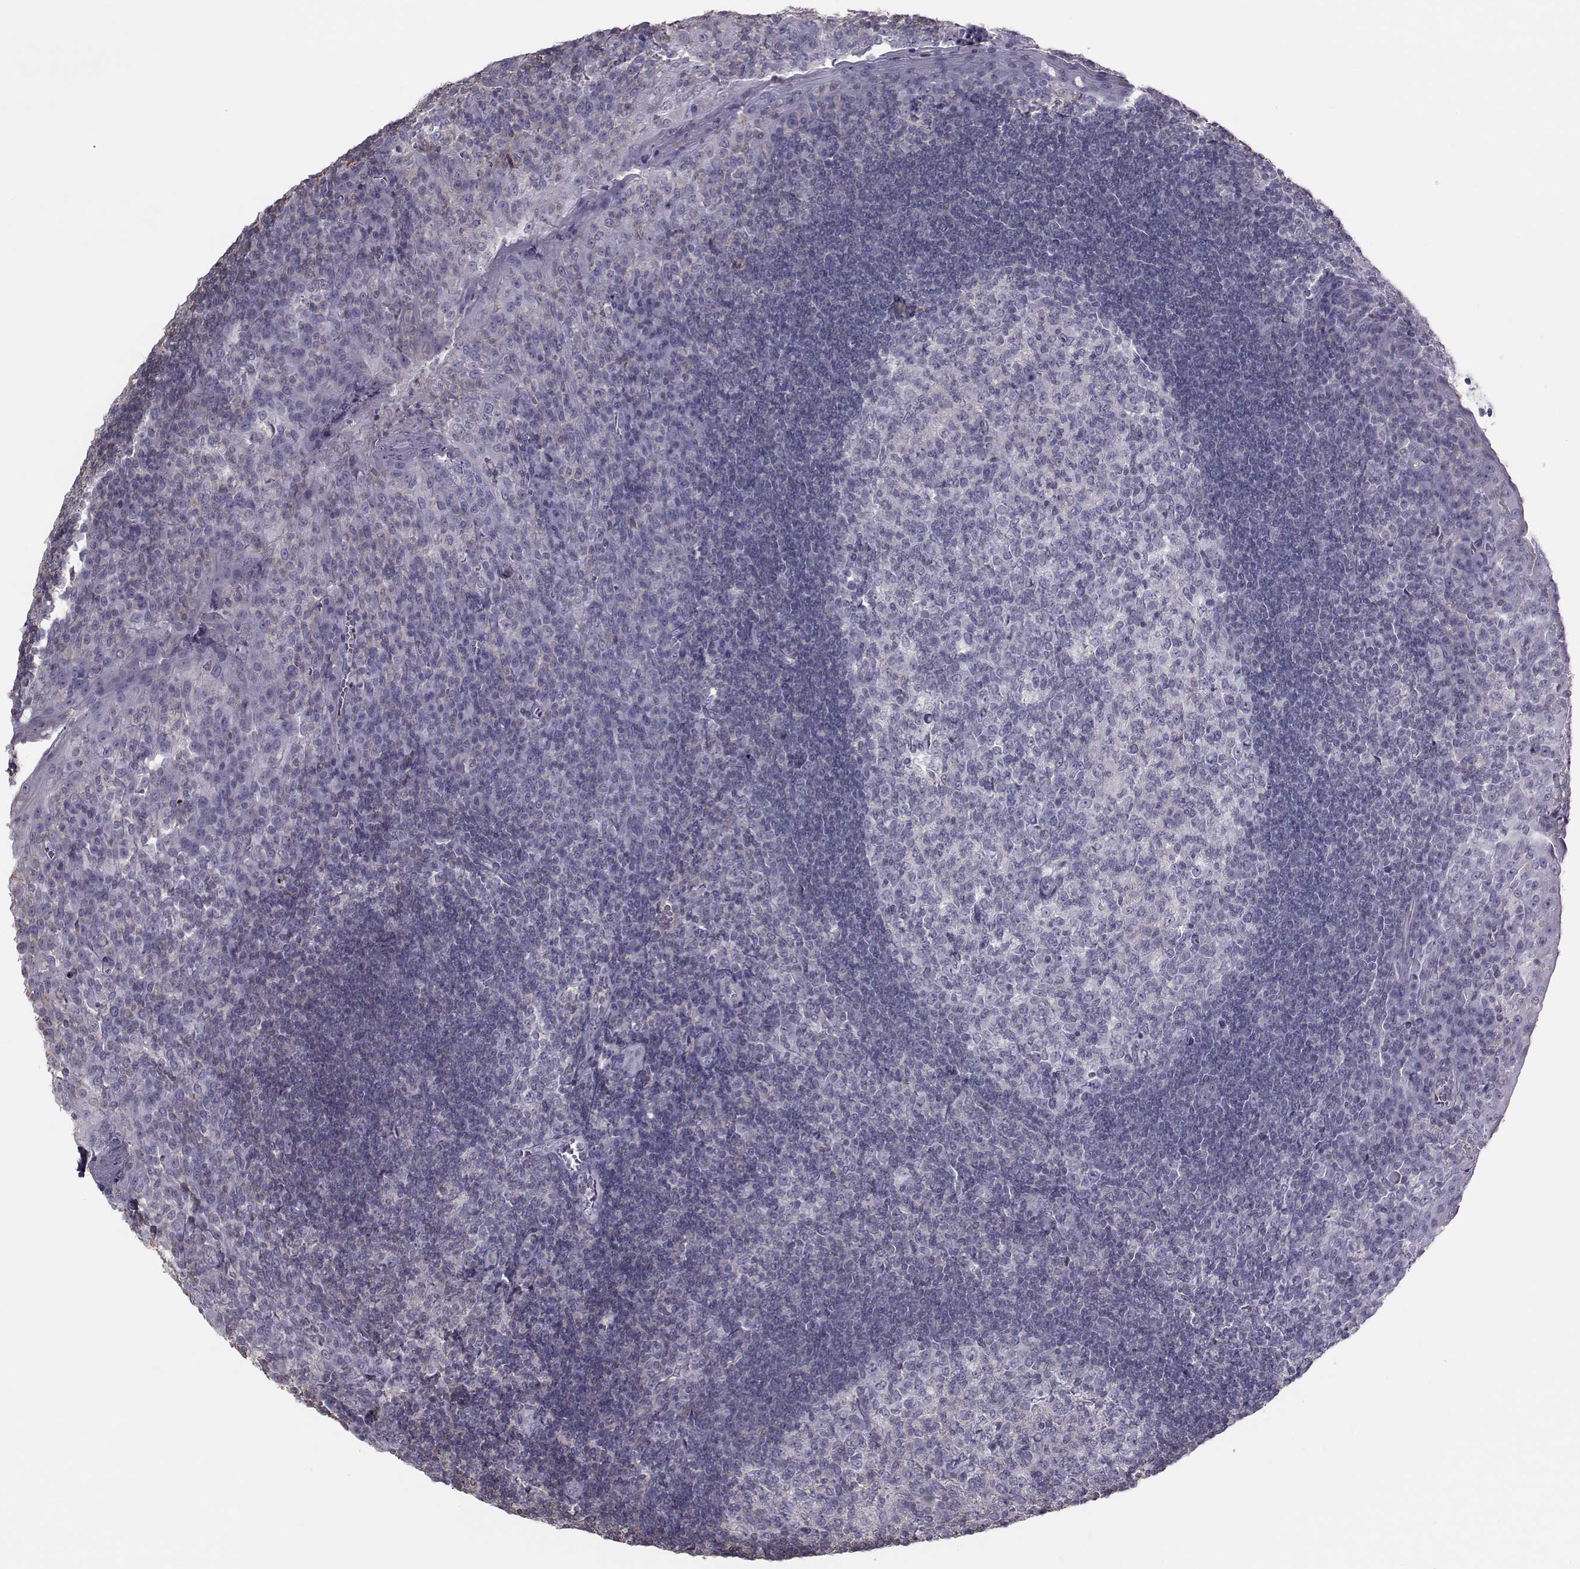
{"staining": {"intensity": "negative", "quantity": "none", "location": "none"}, "tissue": "tonsil", "cell_type": "Germinal center cells", "image_type": "normal", "snomed": [{"axis": "morphology", "description": "Normal tissue, NOS"}, {"axis": "topography", "description": "Tonsil"}], "caption": "The photomicrograph shows no significant expression in germinal center cells of tonsil.", "gene": "GARIN3", "patient": {"sex": "female", "age": 12}}